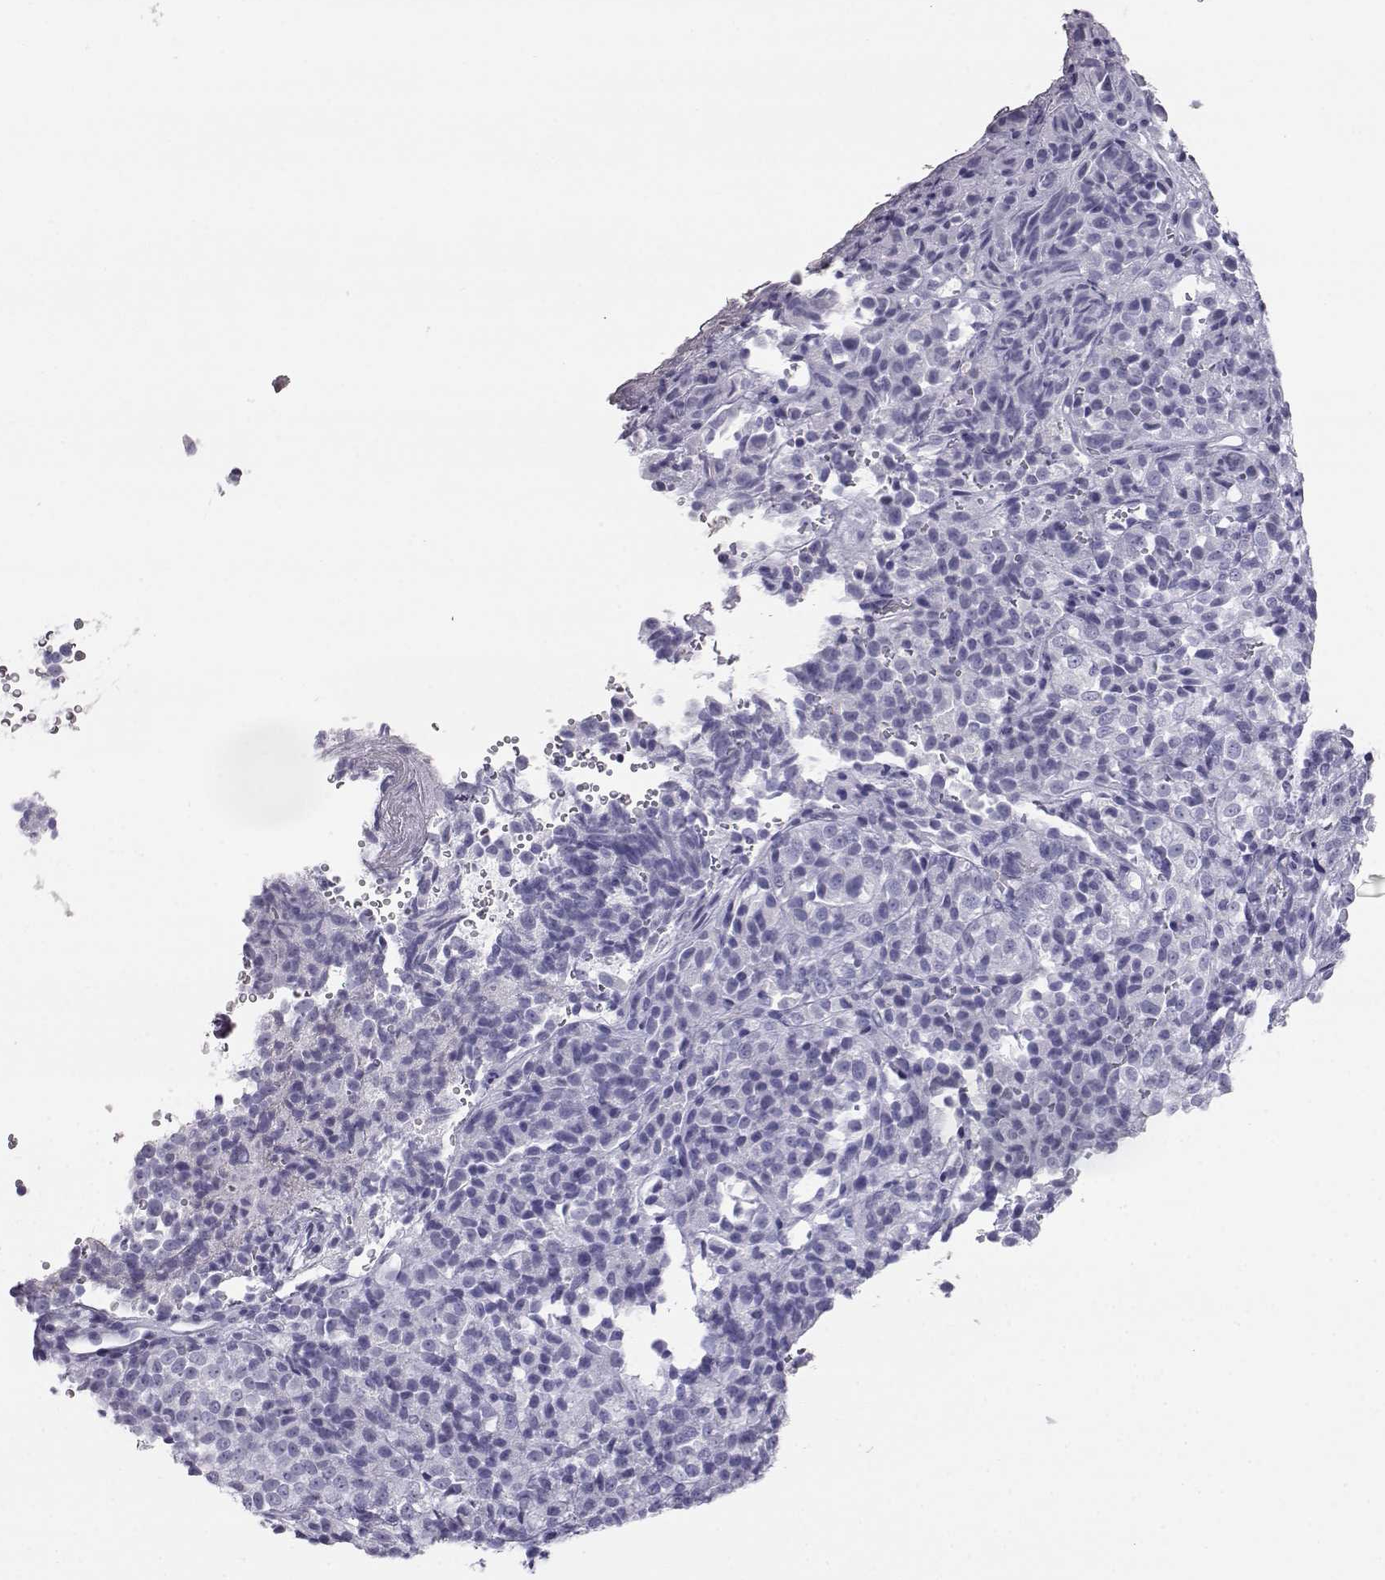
{"staining": {"intensity": "negative", "quantity": "none", "location": "none"}, "tissue": "melanoma", "cell_type": "Tumor cells", "image_type": "cancer", "snomed": [{"axis": "morphology", "description": "Malignant melanoma, Metastatic site"}, {"axis": "topography", "description": "Brain"}], "caption": "Human melanoma stained for a protein using immunohistochemistry (IHC) exhibits no expression in tumor cells.", "gene": "ITLN2", "patient": {"sex": "female", "age": 56}}